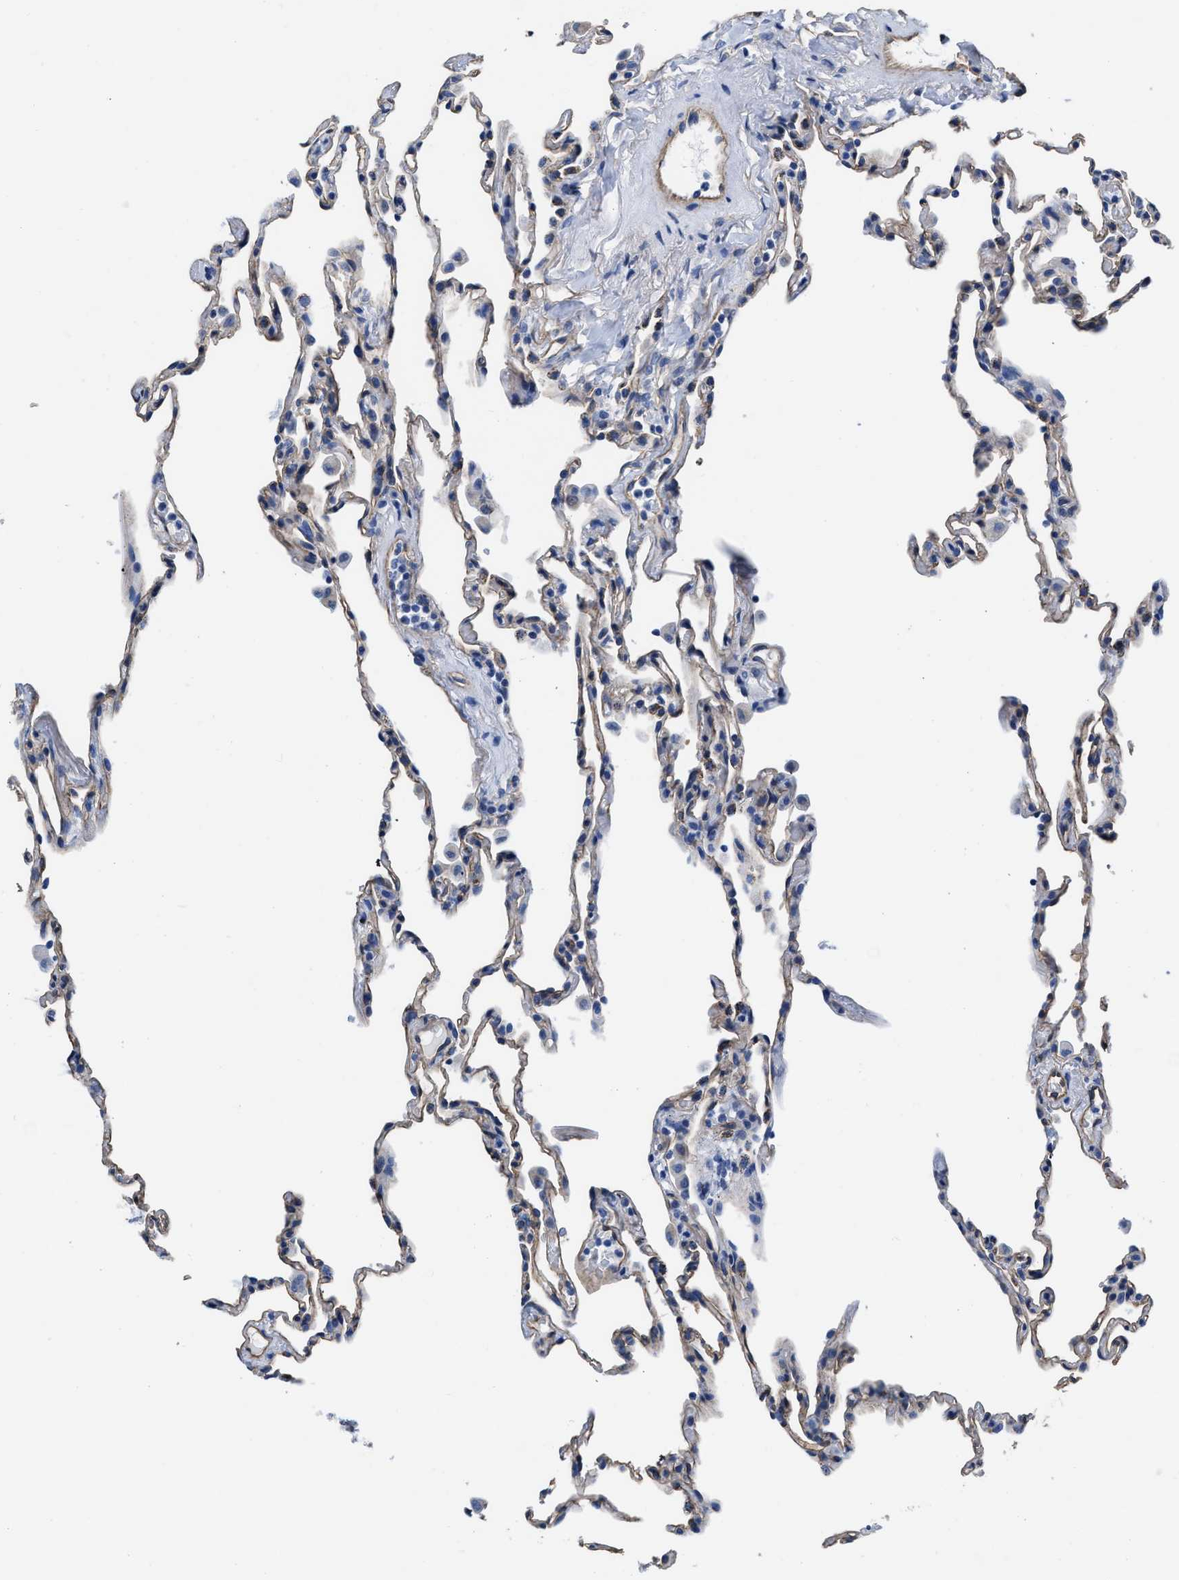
{"staining": {"intensity": "negative", "quantity": "none", "location": "none"}, "tissue": "lung", "cell_type": "Alveolar cells", "image_type": "normal", "snomed": [{"axis": "morphology", "description": "Normal tissue, NOS"}, {"axis": "topography", "description": "Lung"}], "caption": "A histopathology image of lung stained for a protein demonstrates no brown staining in alveolar cells.", "gene": "KCNMB3", "patient": {"sex": "male", "age": 59}}